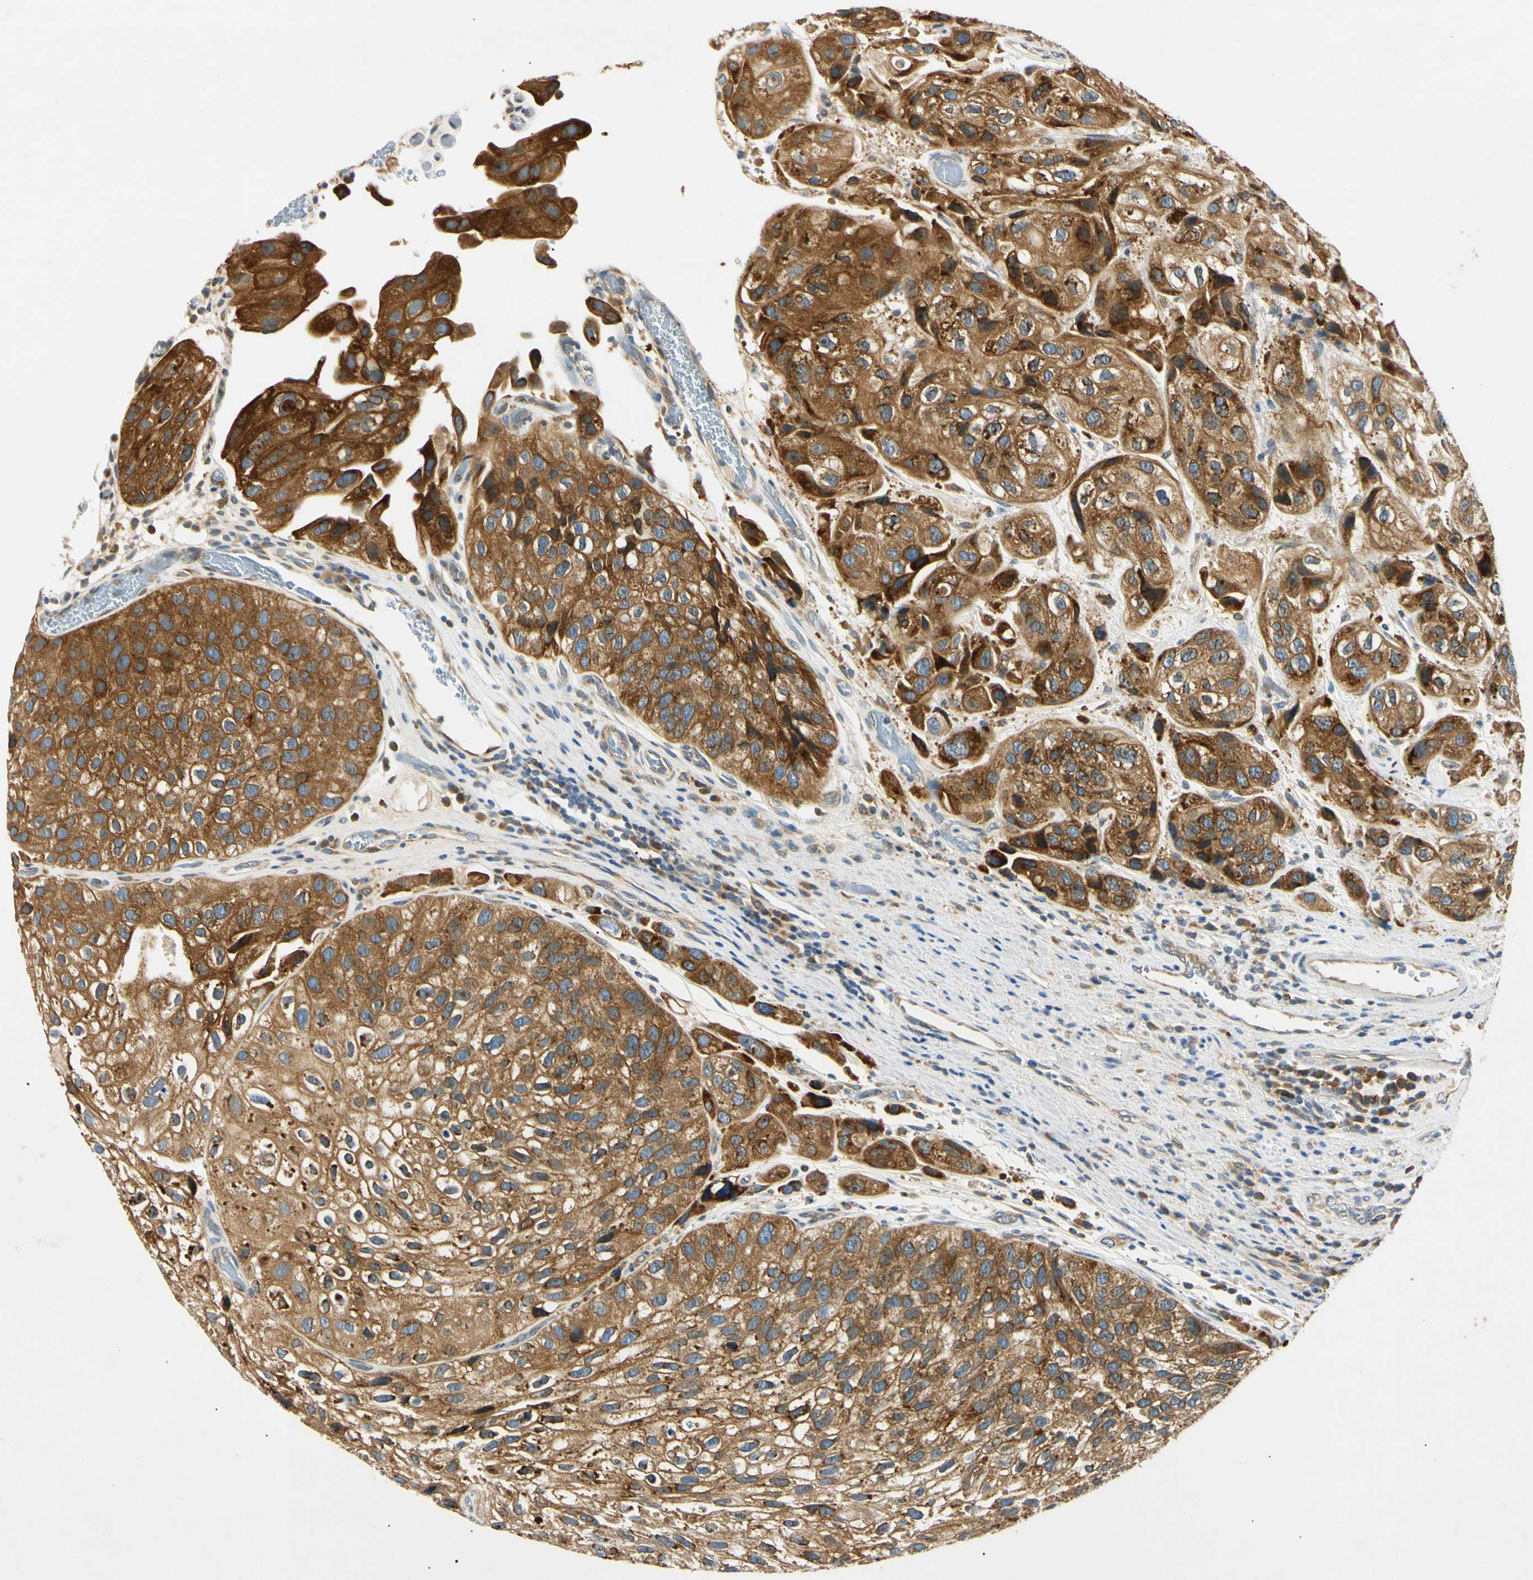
{"staining": {"intensity": "moderate", "quantity": ">75%", "location": "cytoplasmic/membranous"}, "tissue": "urothelial cancer", "cell_type": "Tumor cells", "image_type": "cancer", "snomed": [{"axis": "morphology", "description": "Urothelial carcinoma, High grade"}, {"axis": "topography", "description": "Urinary bladder"}], "caption": "The photomicrograph exhibits immunohistochemical staining of urothelial carcinoma (high-grade). There is moderate cytoplasmic/membranous staining is present in about >75% of tumor cells.", "gene": "DNAJB12", "patient": {"sex": "female", "age": 64}}